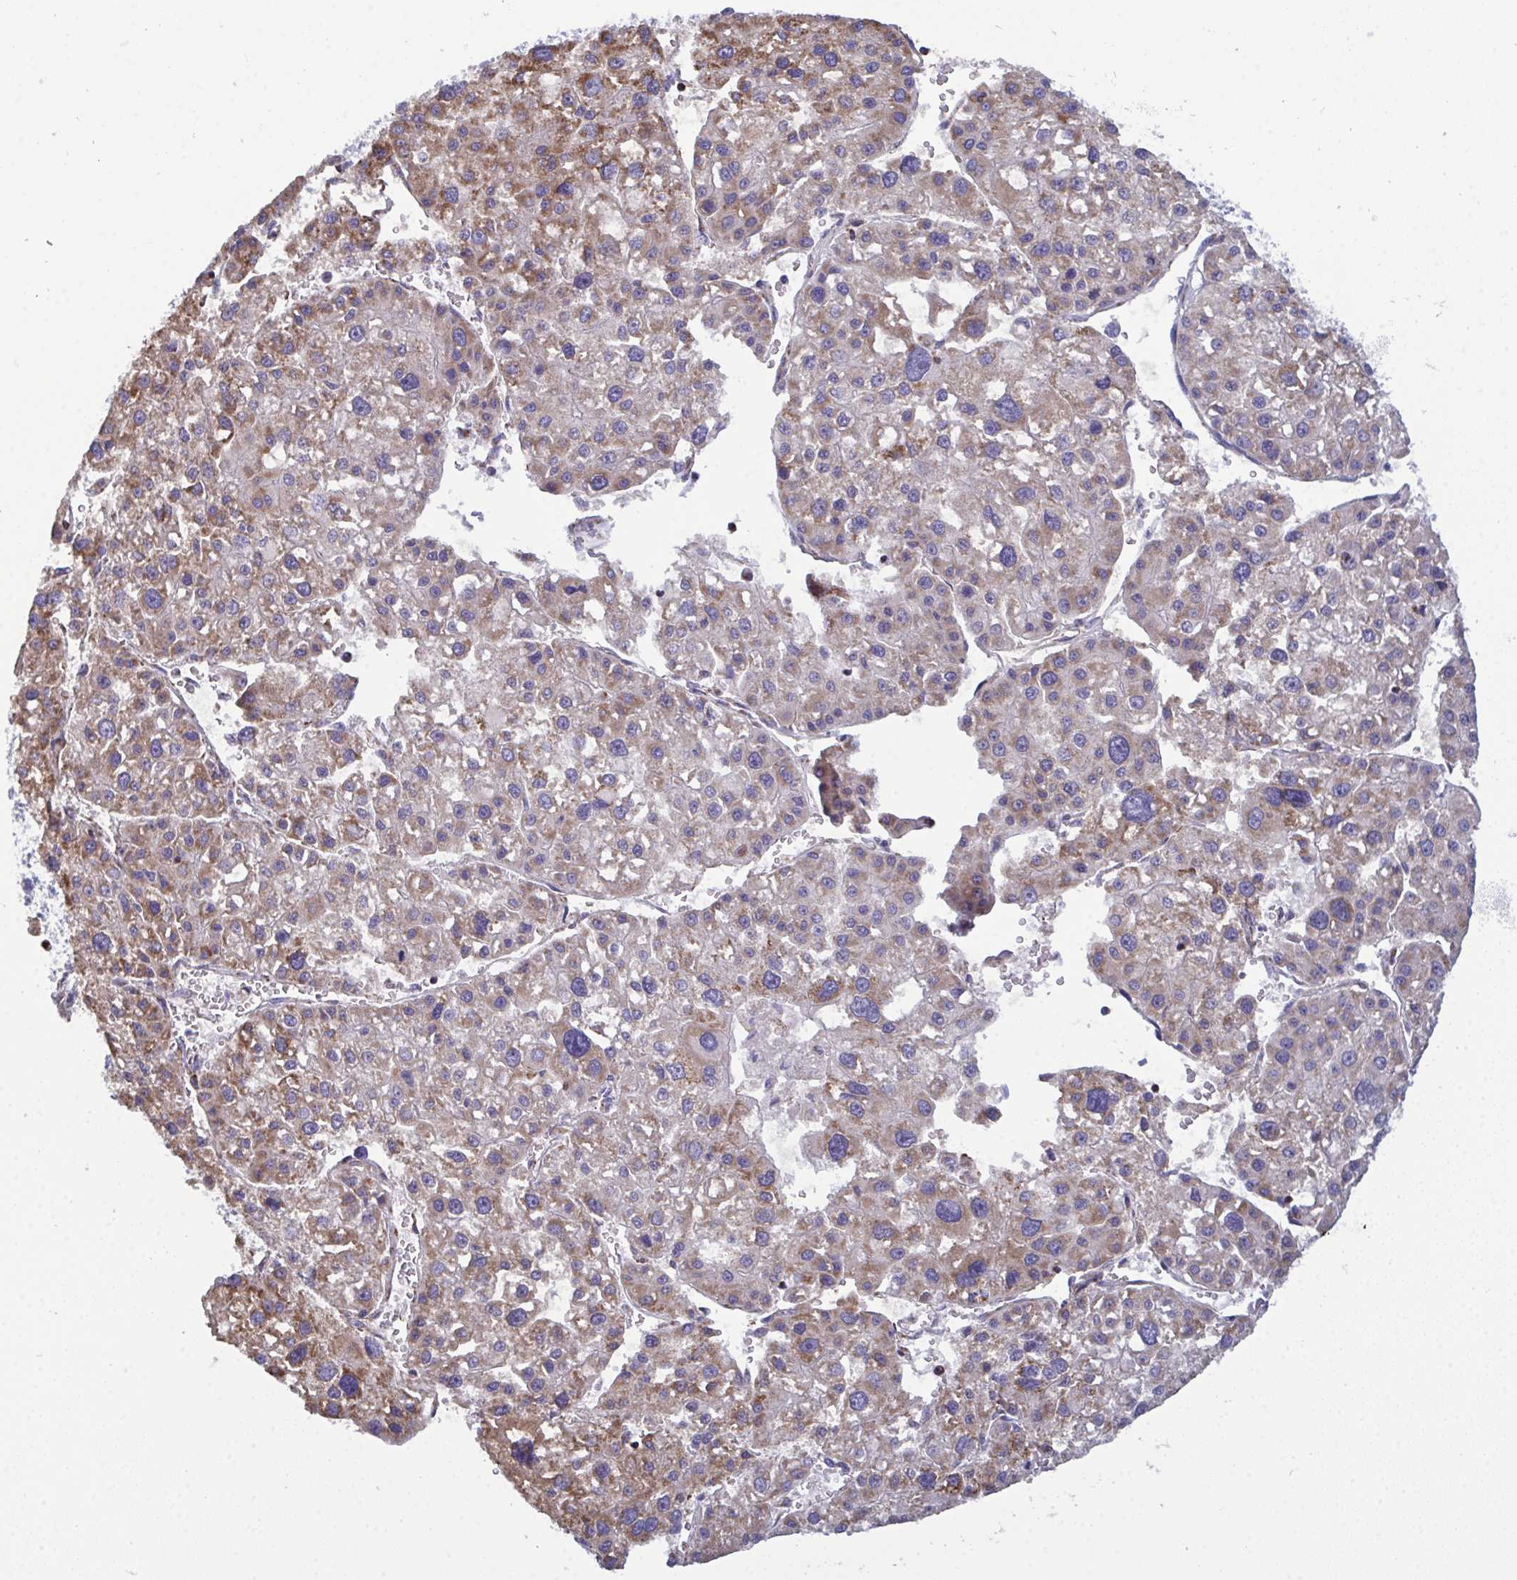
{"staining": {"intensity": "moderate", "quantity": "25%-75%", "location": "cytoplasmic/membranous"}, "tissue": "liver cancer", "cell_type": "Tumor cells", "image_type": "cancer", "snomed": [{"axis": "morphology", "description": "Carcinoma, Hepatocellular, NOS"}, {"axis": "topography", "description": "Liver"}], "caption": "A medium amount of moderate cytoplasmic/membranous expression is present in approximately 25%-75% of tumor cells in liver cancer tissue.", "gene": "CSDE1", "patient": {"sex": "male", "age": 73}}